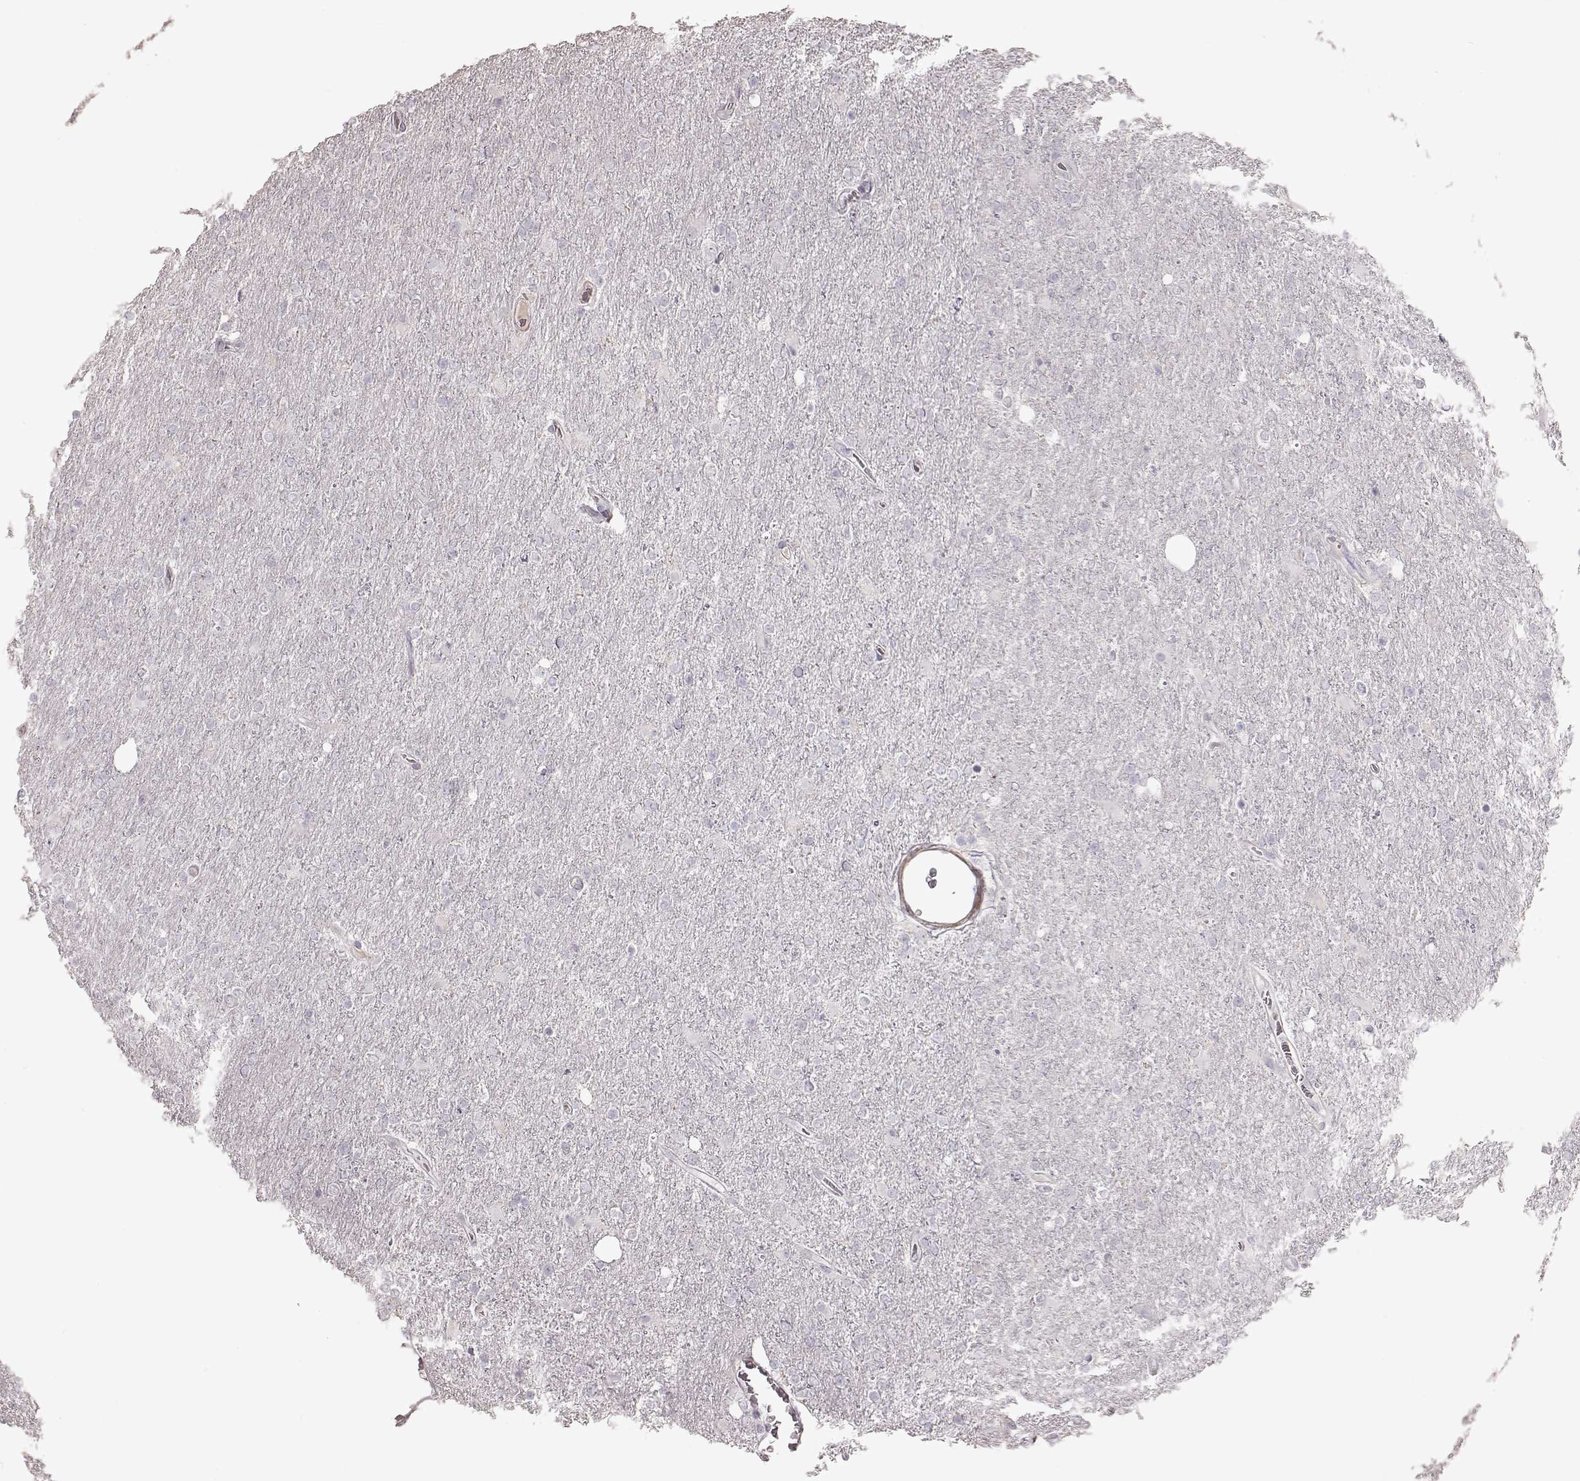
{"staining": {"intensity": "negative", "quantity": "none", "location": "none"}, "tissue": "glioma", "cell_type": "Tumor cells", "image_type": "cancer", "snomed": [{"axis": "morphology", "description": "Glioma, malignant, High grade"}, {"axis": "topography", "description": "Cerebral cortex"}], "caption": "This is a photomicrograph of immunohistochemistry staining of glioma, which shows no expression in tumor cells.", "gene": "PRLHR", "patient": {"sex": "male", "age": 70}}